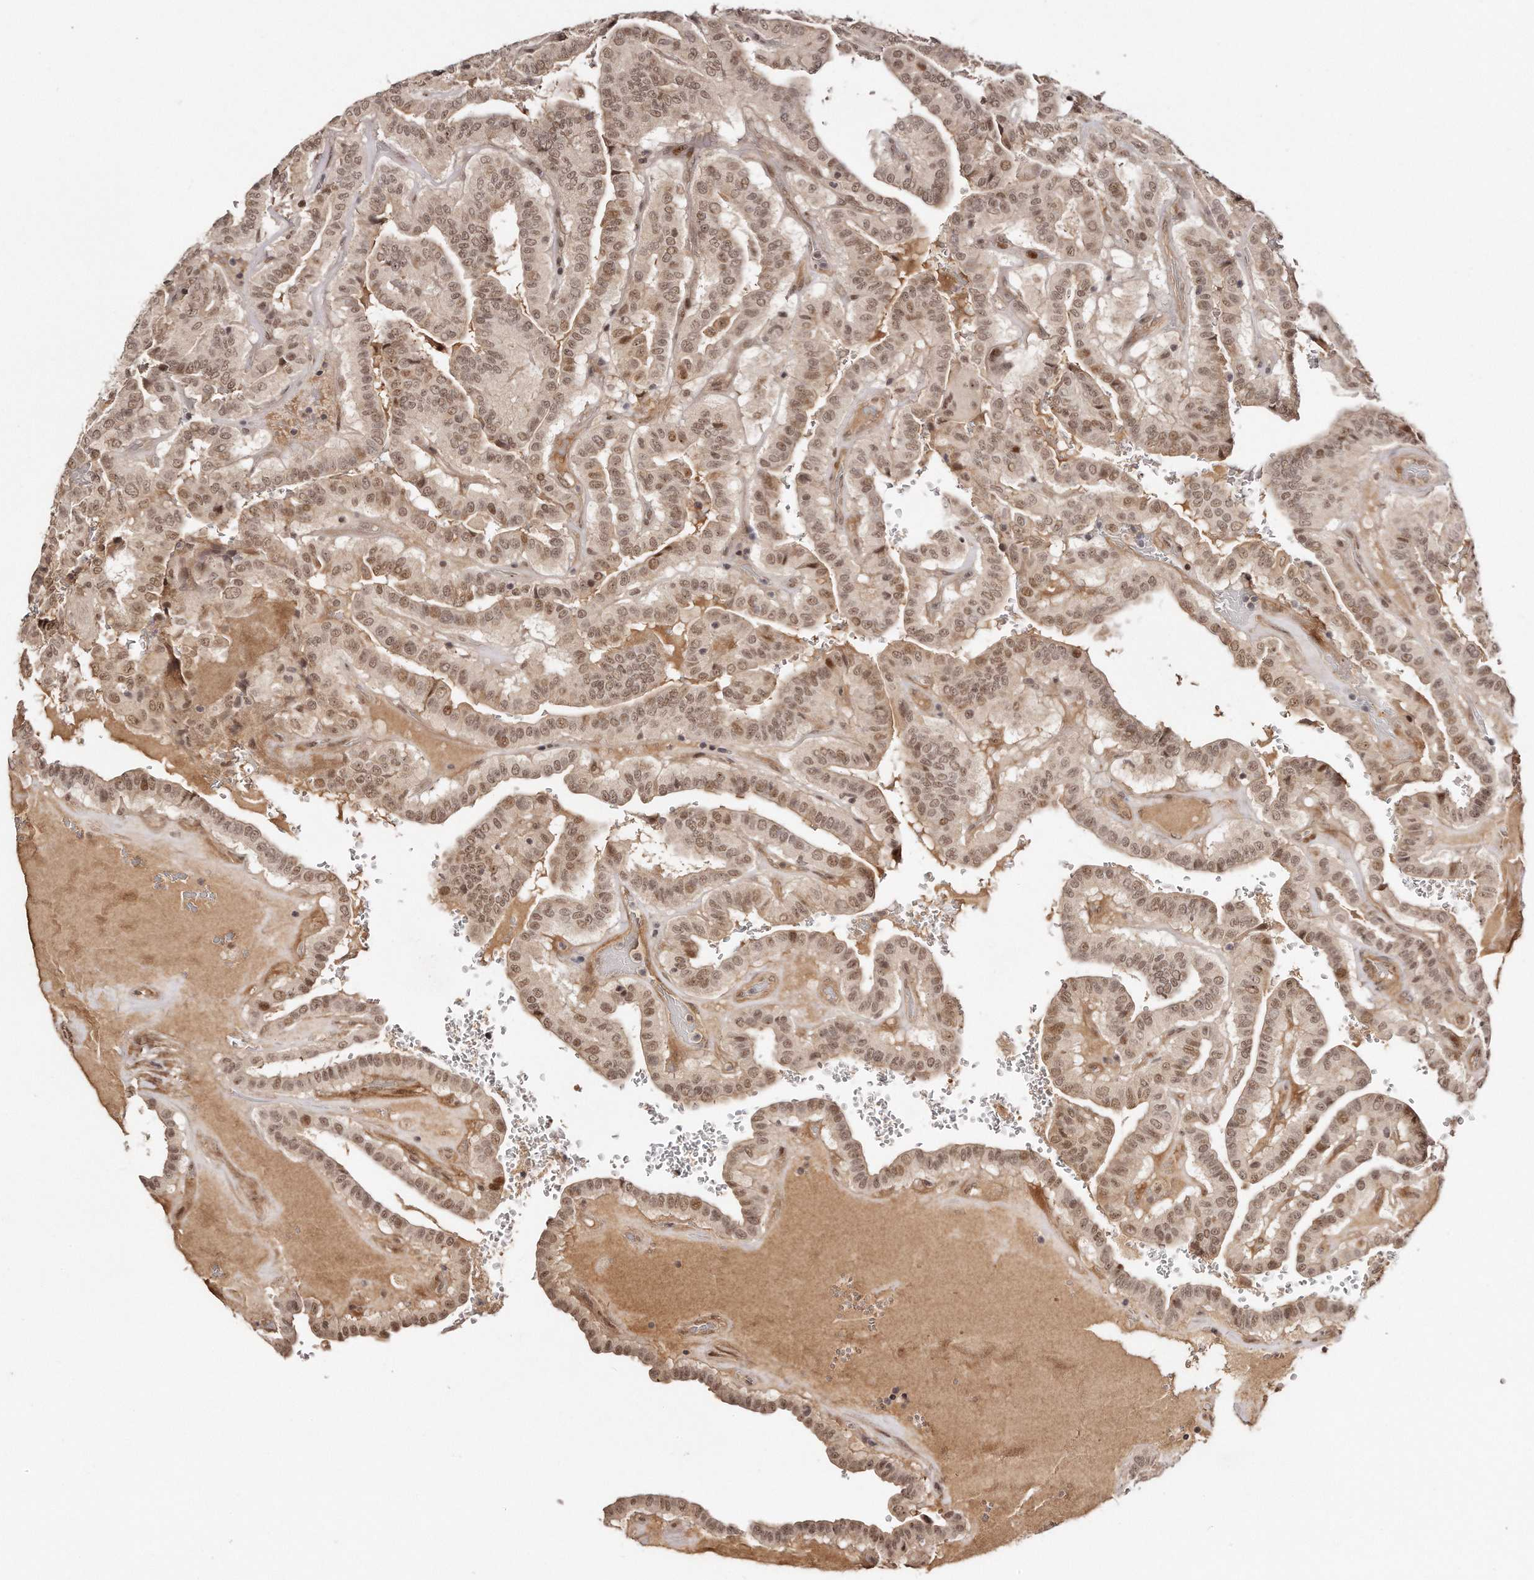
{"staining": {"intensity": "moderate", "quantity": ">75%", "location": "nuclear"}, "tissue": "thyroid cancer", "cell_type": "Tumor cells", "image_type": "cancer", "snomed": [{"axis": "morphology", "description": "Papillary adenocarcinoma, NOS"}, {"axis": "topography", "description": "Thyroid gland"}], "caption": "Immunohistochemical staining of human thyroid cancer (papillary adenocarcinoma) shows medium levels of moderate nuclear protein staining in about >75% of tumor cells.", "gene": "SOX4", "patient": {"sex": "male", "age": 77}}